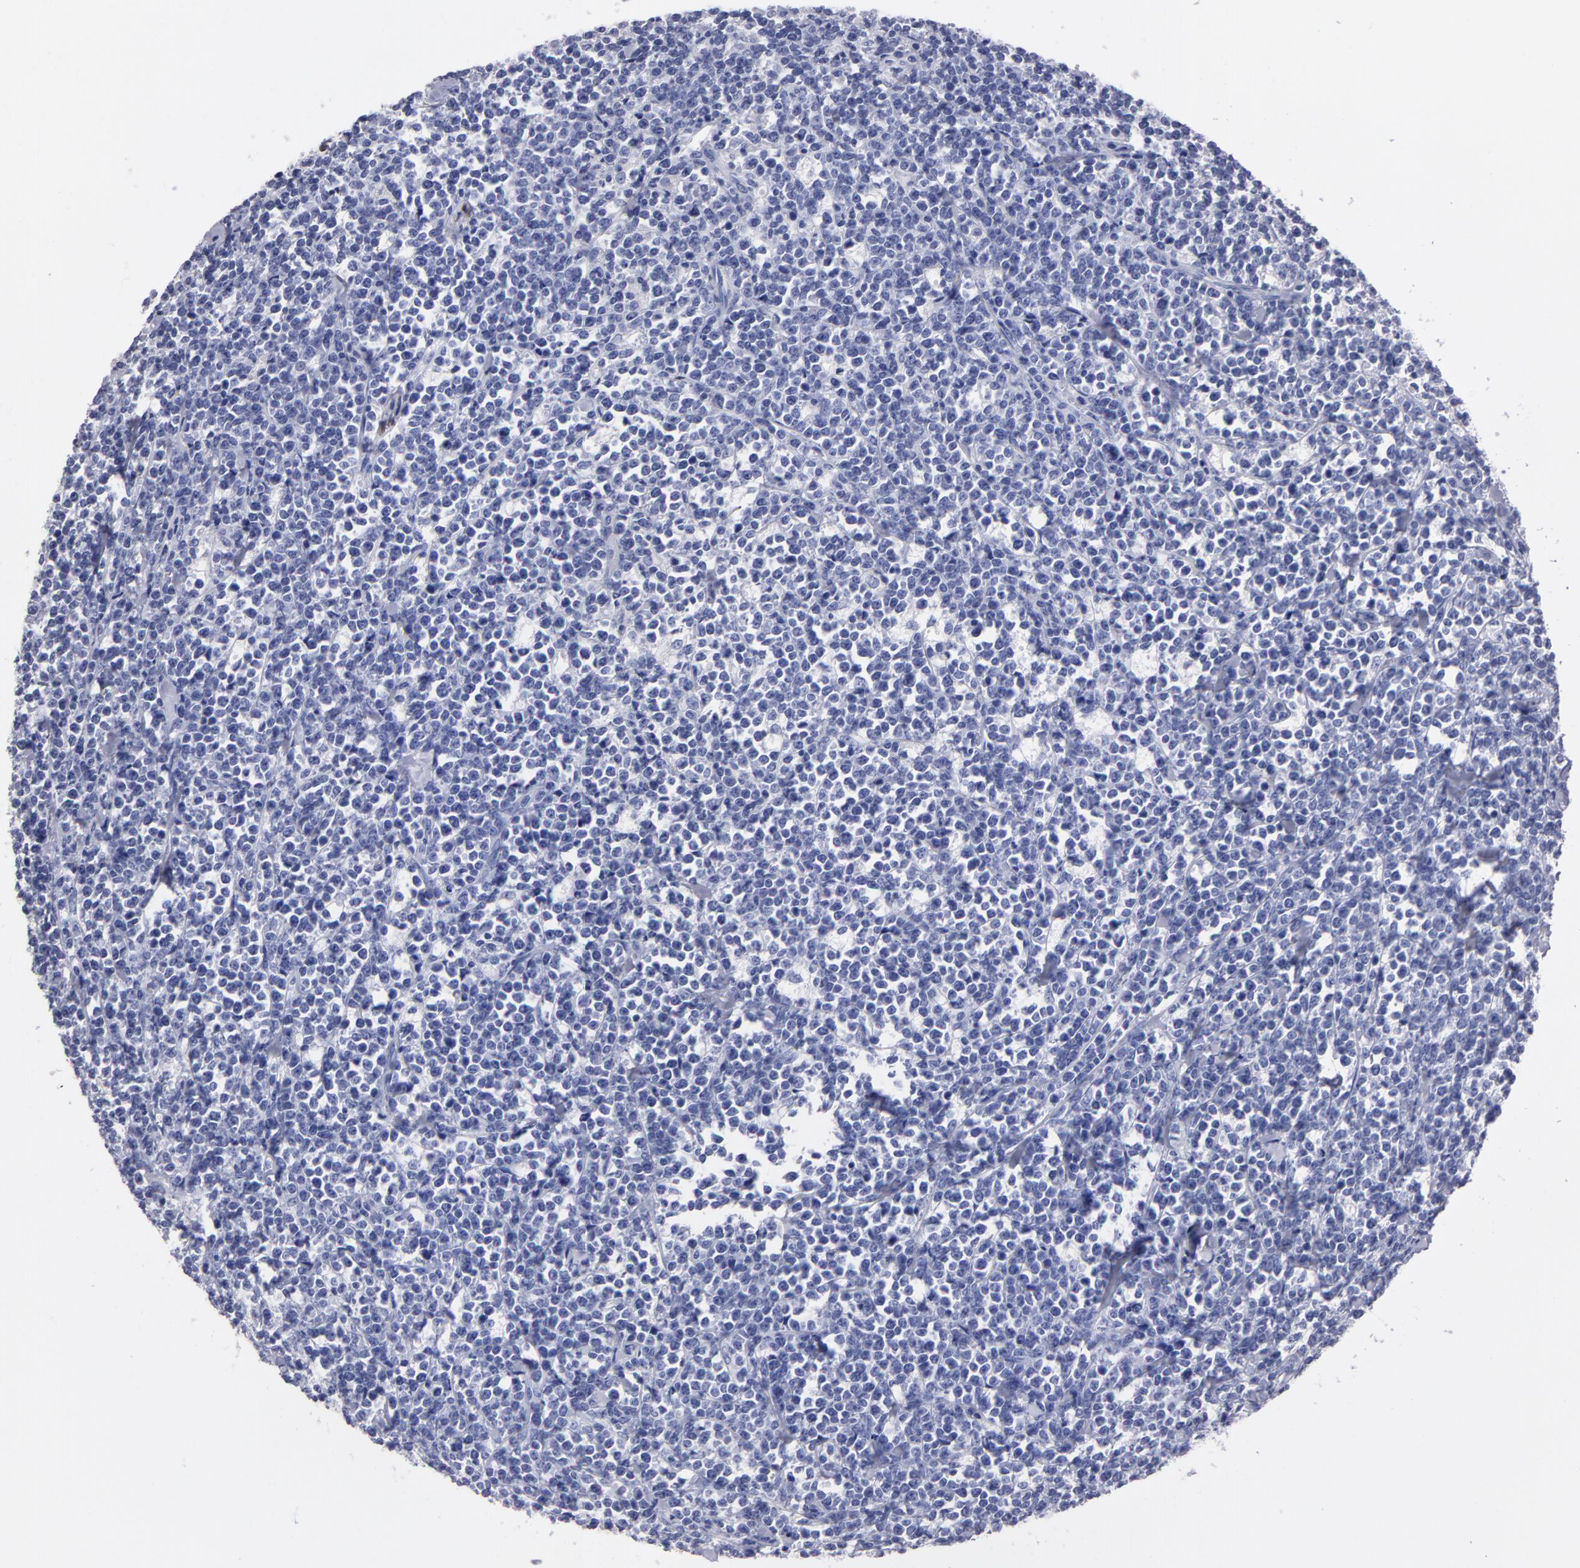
{"staining": {"intensity": "negative", "quantity": "none", "location": "none"}, "tissue": "lymphoma", "cell_type": "Tumor cells", "image_type": "cancer", "snomed": [{"axis": "morphology", "description": "Malignant lymphoma, non-Hodgkin's type, High grade"}, {"axis": "topography", "description": "Small intestine"}, {"axis": "topography", "description": "Colon"}], "caption": "IHC image of human malignant lymphoma, non-Hodgkin's type (high-grade) stained for a protein (brown), which shows no positivity in tumor cells.", "gene": "SOX10", "patient": {"sex": "male", "age": 8}}